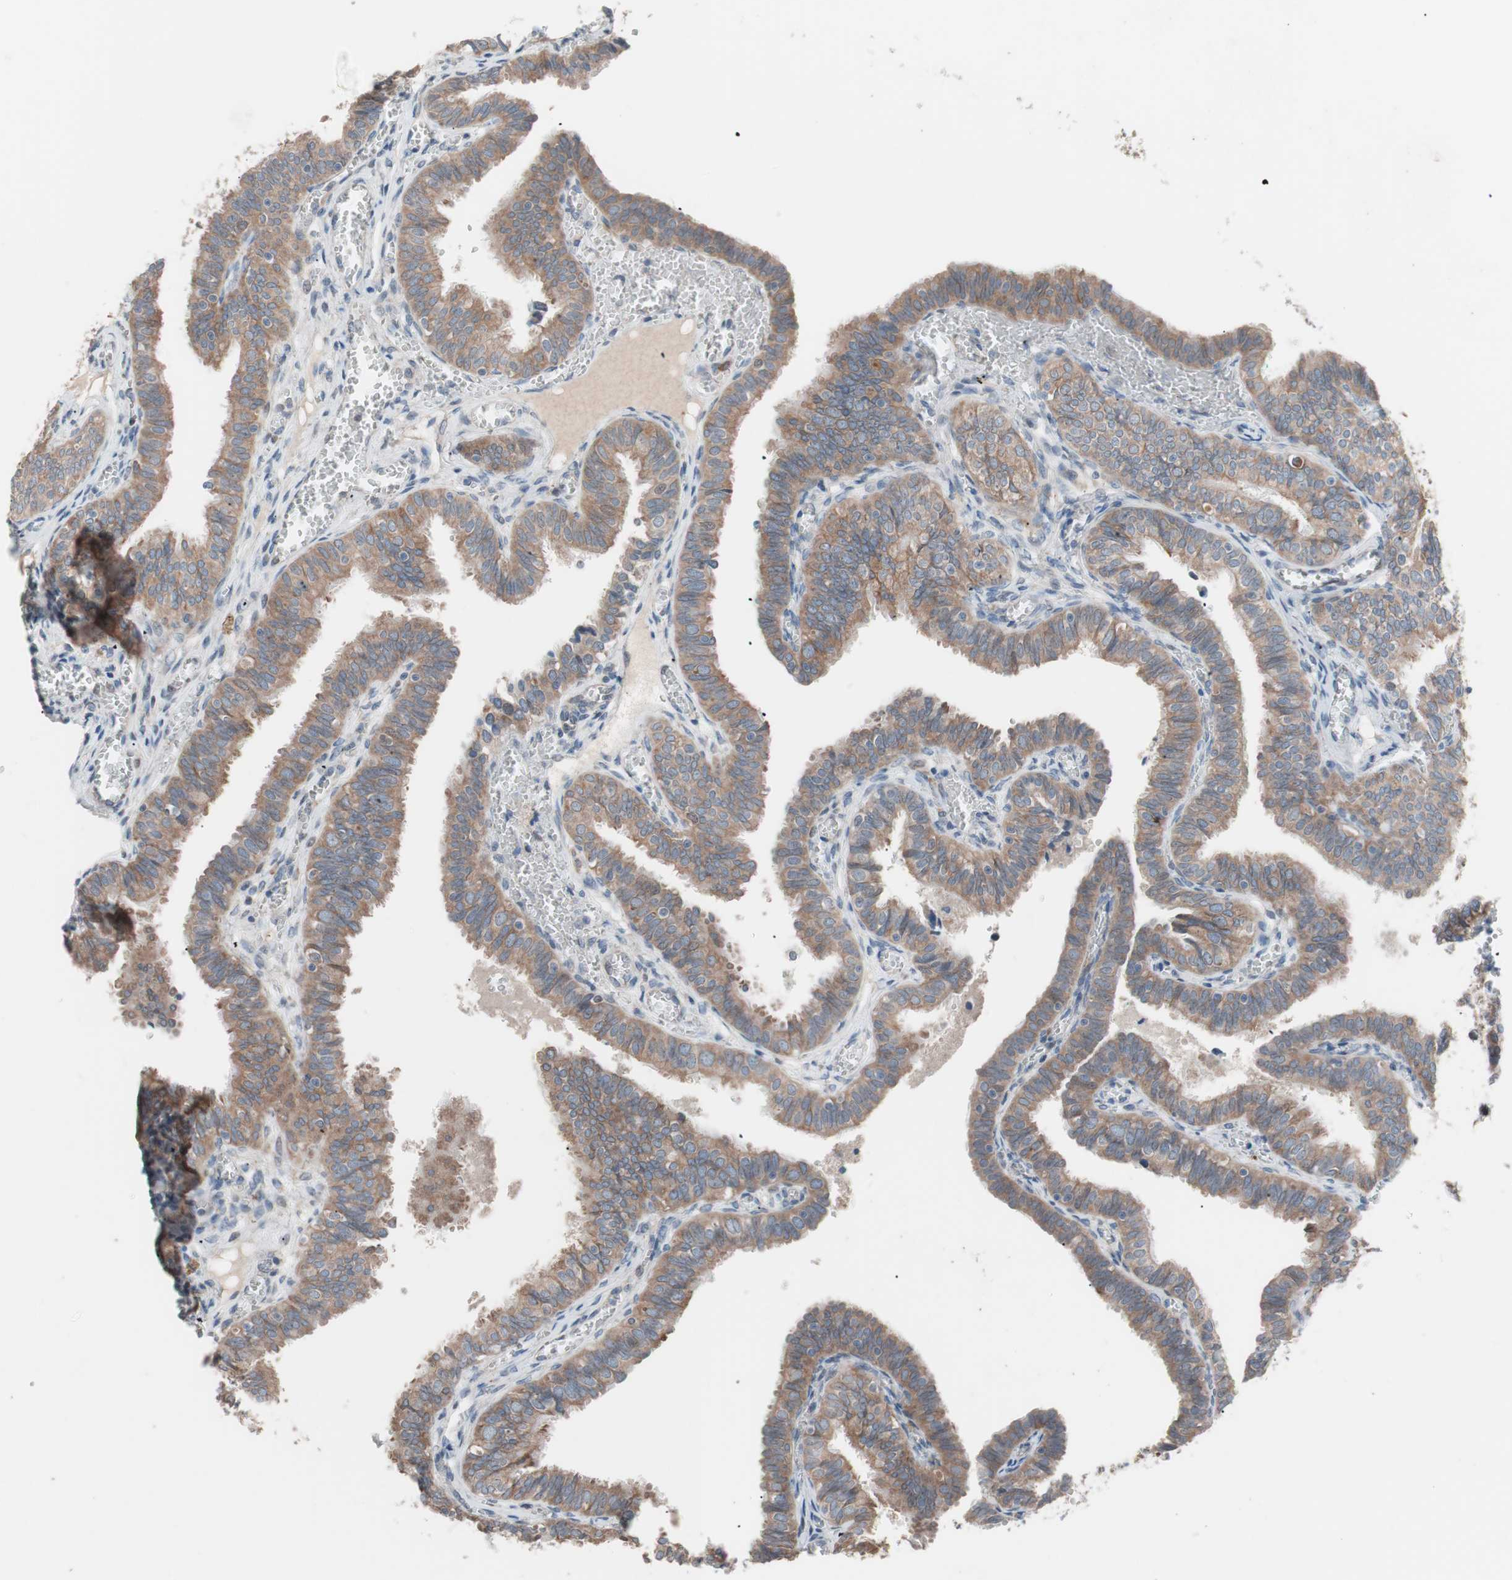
{"staining": {"intensity": "moderate", "quantity": ">75%", "location": "cytoplasmic/membranous"}, "tissue": "fallopian tube", "cell_type": "Glandular cells", "image_type": "normal", "snomed": [{"axis": "morphology", "description": "Normal tissue, NOS"}, {"axis": "topography", "description": "Fallopian tube"}], "caption": "Immunohistochemical staining of benign human fallopian tube reveals medium levels of moderate cytoplasmic/membranous staining in approximately >75% of glandular cells. (IHC, brightfield microscopy, high magnification).", "gene": "FAAH", "patient": {"sex": "female", "age": 46}}